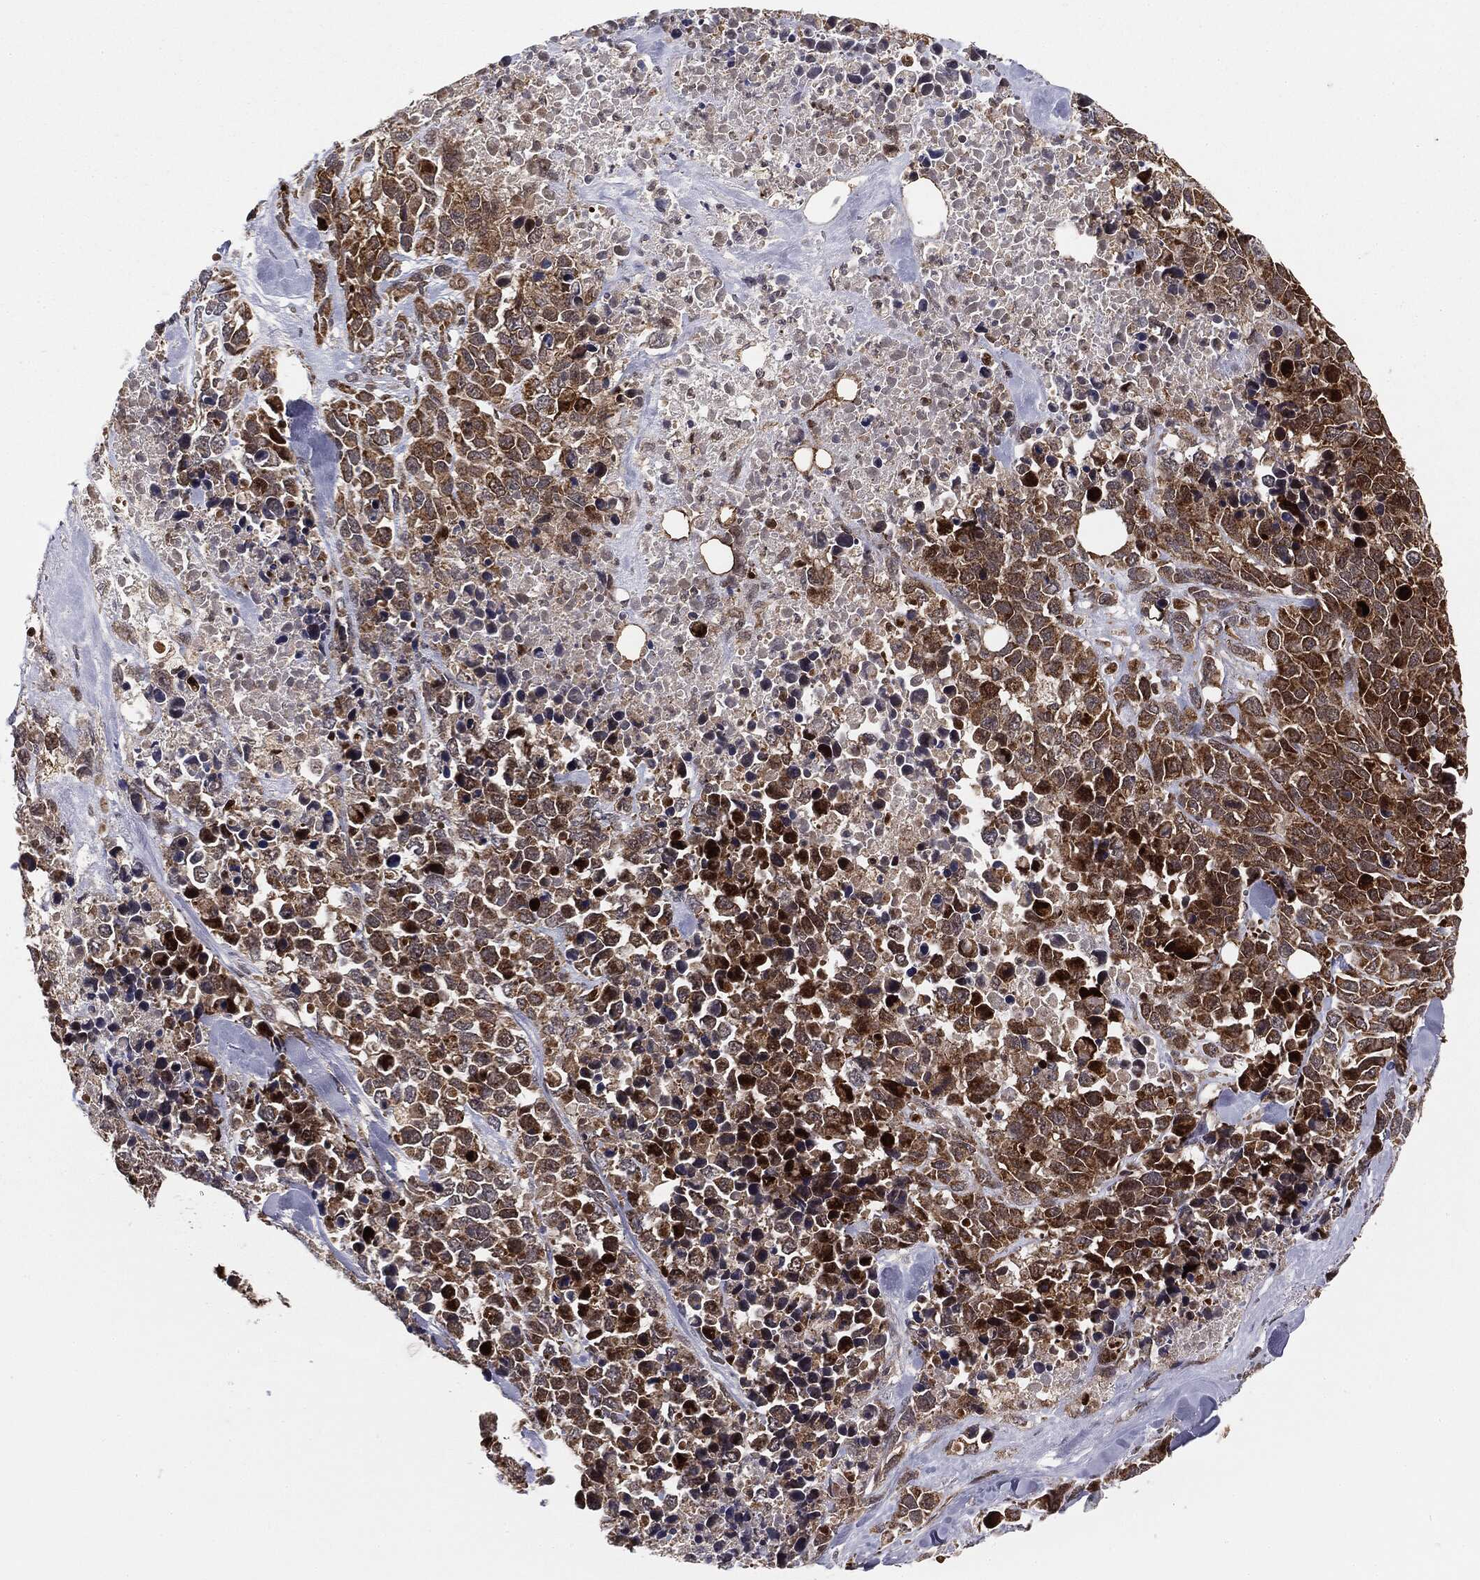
{"staining": {"intensity": "moderate", "quantity": ">75%", "location": "cytoplasmic/membranous"}, "tissue": "melanoma", "cell_type": "Tumor cells", "image_type": "cancer", "snomed": [{"axis": "morphology", "description": "Malignant melanoma, Metastatic site"}, {"axis": "topography", "description": "Skin"}], "caption": "Tumor cells reveal medium levels of moderate cytoplasmic/membranous positivity in approximately >75% of cells in malignant melanoma (metastatic site).", "gene": "PTEN", "patient": {"sex": "male", "age": 84}}